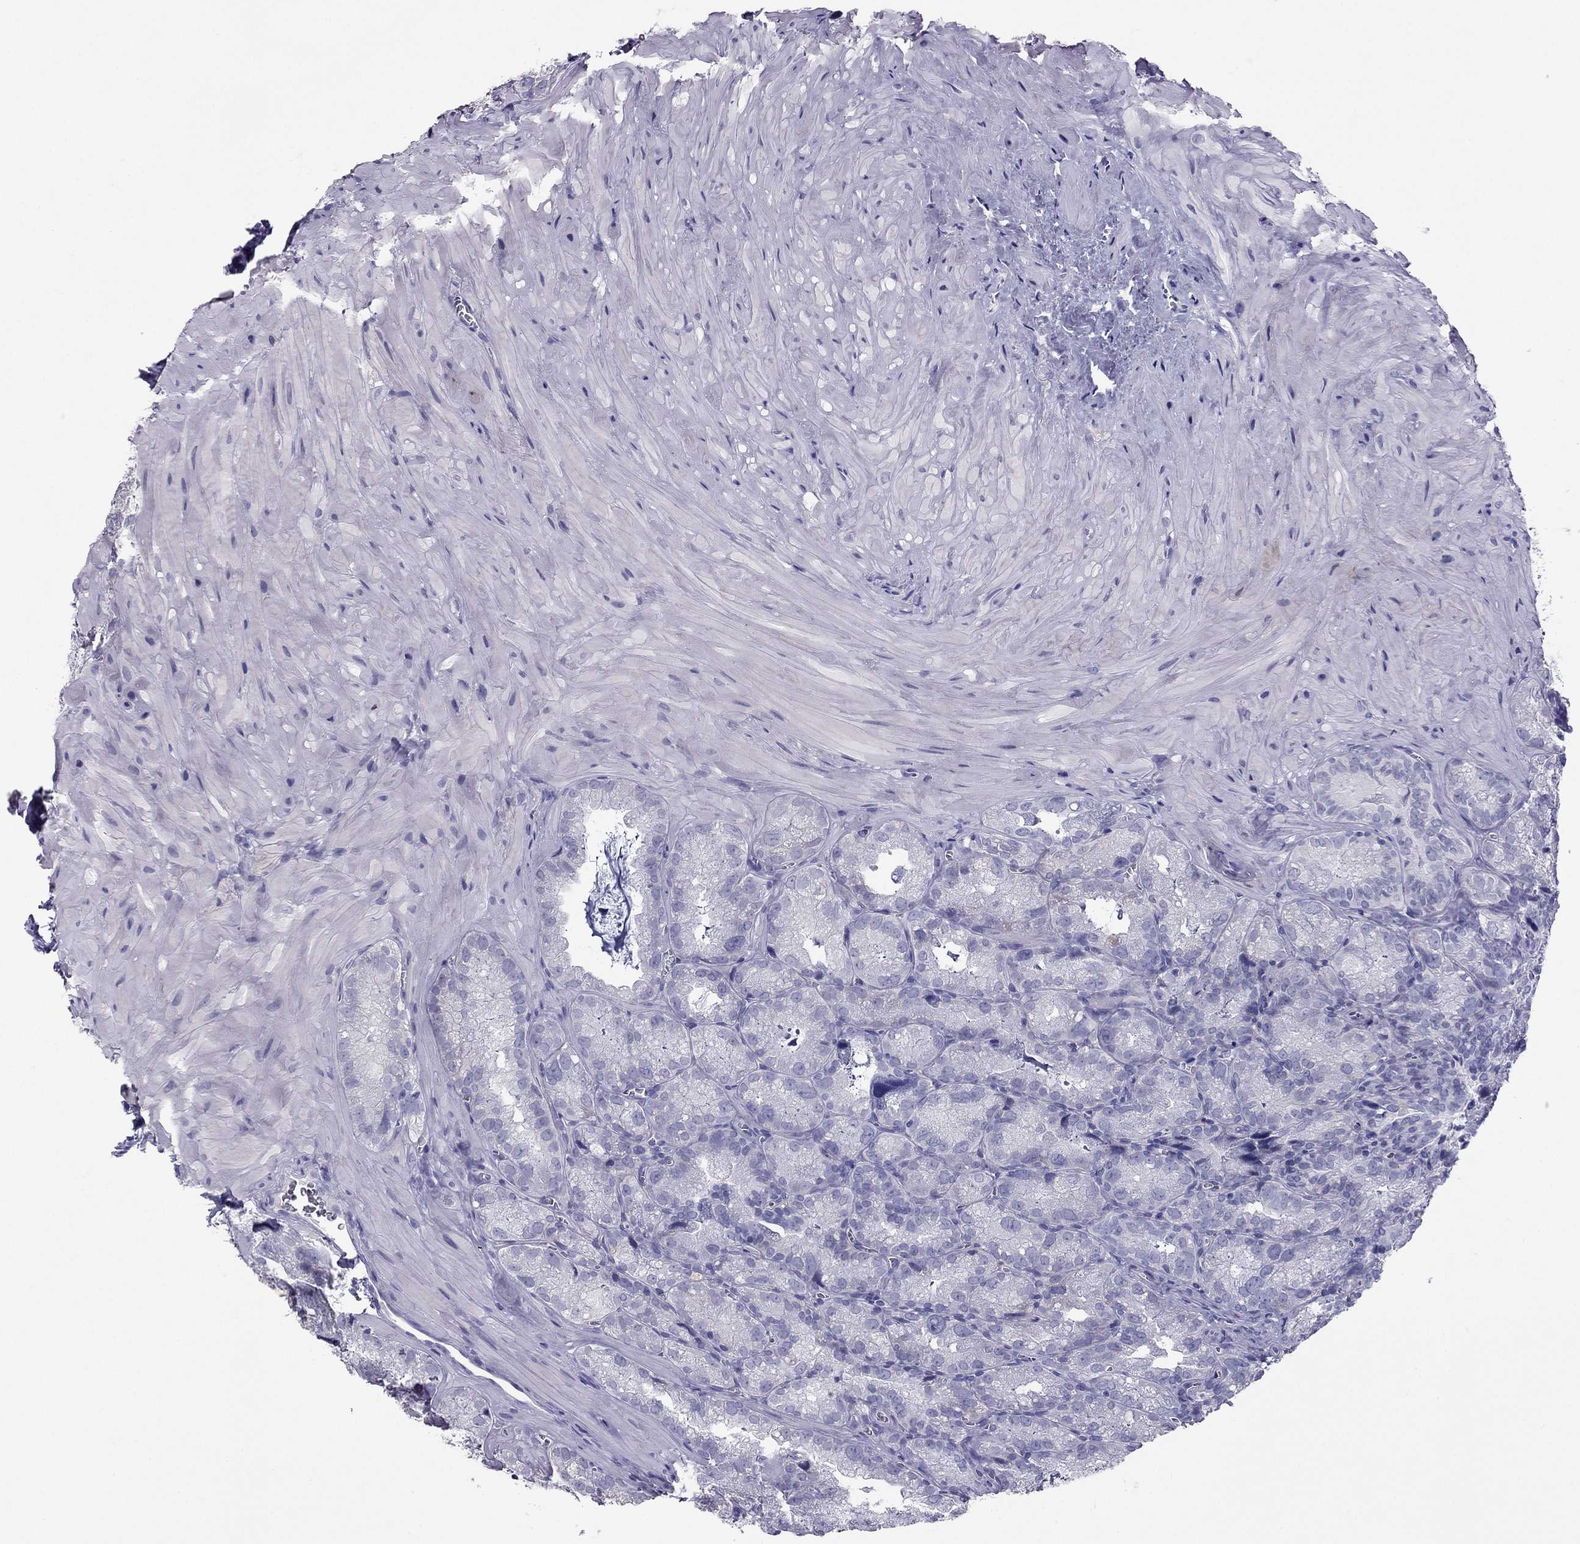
{"staining": {"intensity": "negative", "quantity": "none", "location": "none"}, "tissue": "seminal vesicle", "cell_type": "Glandular cells", "image_type": "normal", "snomed": [{"axis": "morphology", "description": "Normal tissue, NOS"}, {"axis": "topography", "description": "Seminal veicle"}], "caption": "Protein analysis of benign seminal vesicle displays no significant expression in glandular cells. (DAB (3,3'-diaminobenzidine) IHC with hematoxylin counter stain).", "gene": "PDE6A", "patient": {"sex": "male", "age": 57}}